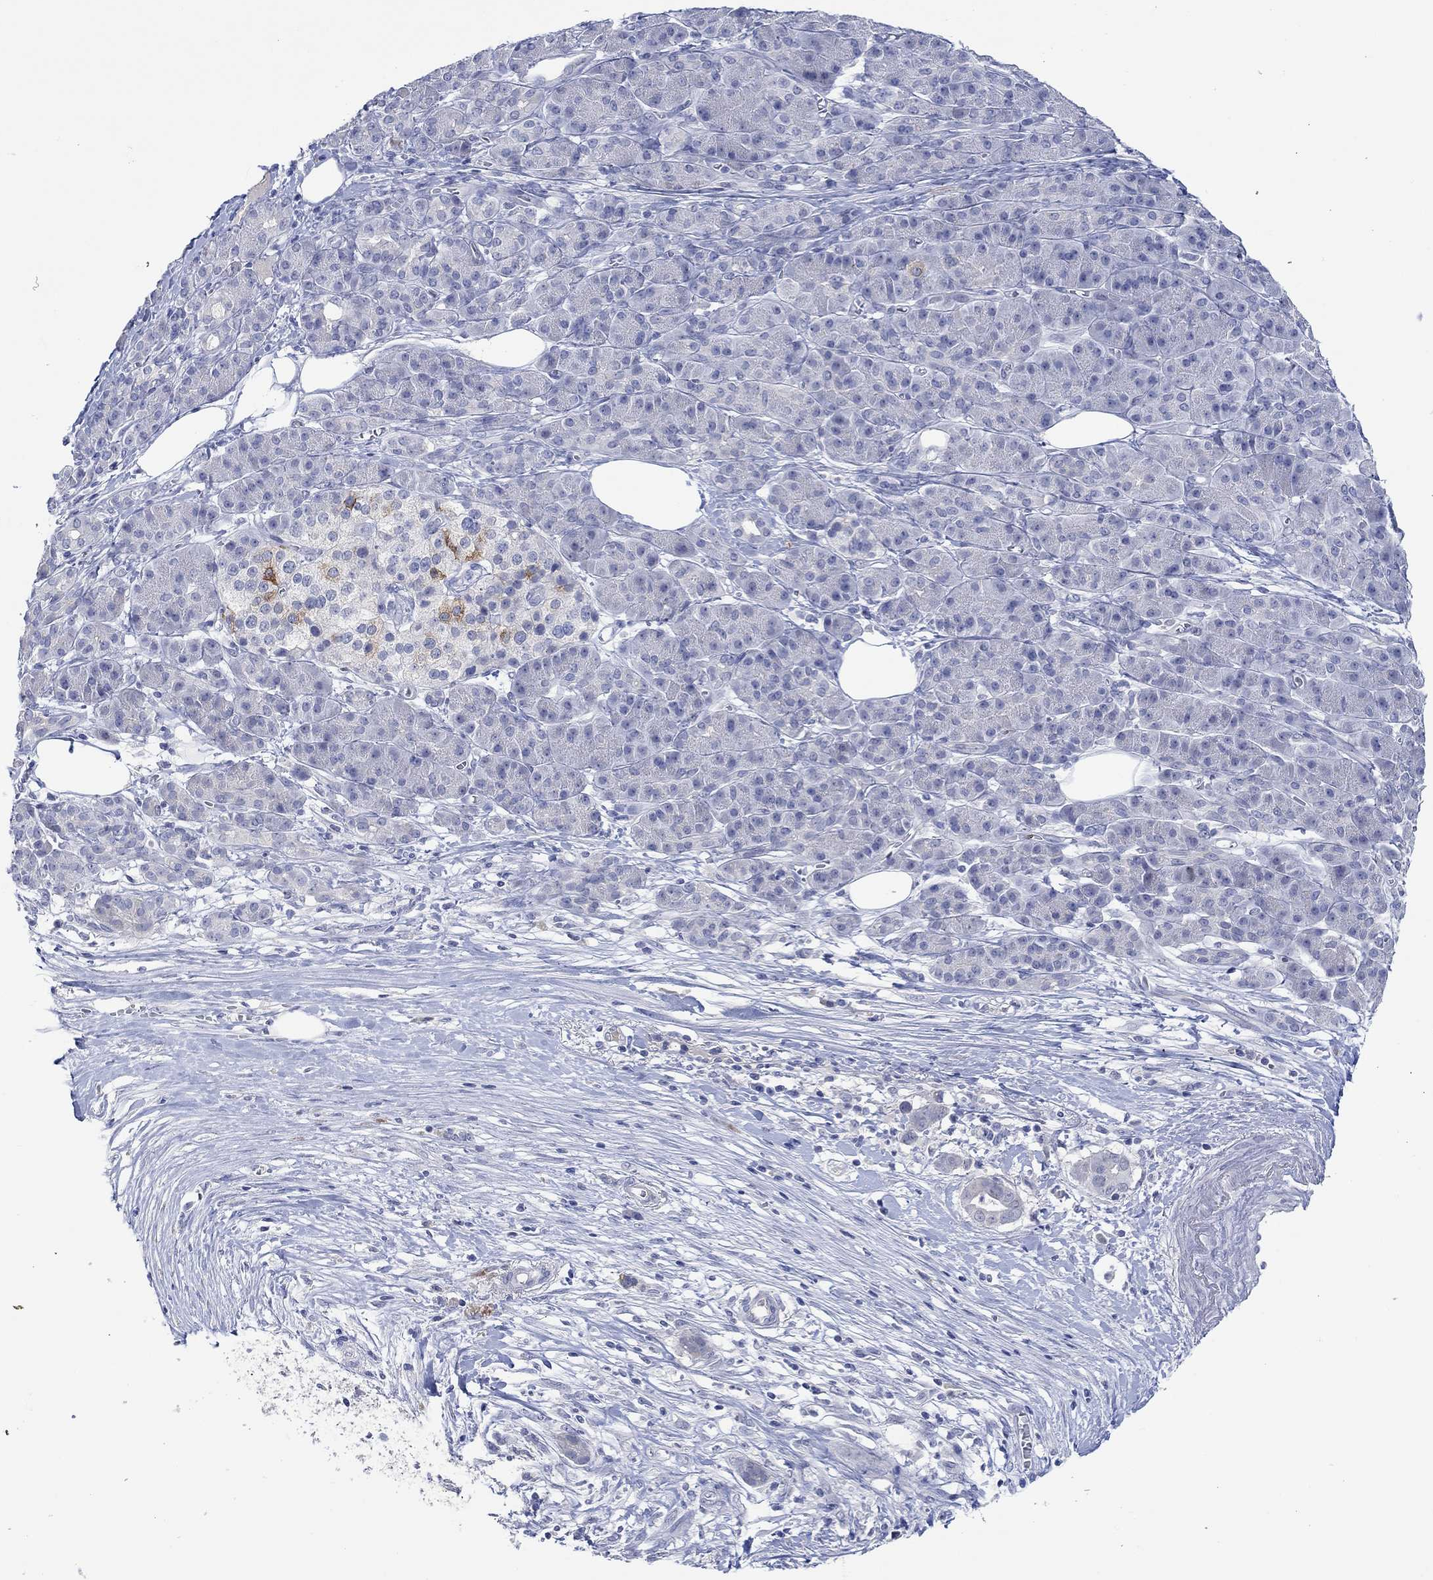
{"staining": {"intensity": "negative", "quantity": "none", "location": "none"}, "tissue": "pancreatic cancer", "cell_type": "Tumor cells", "image_type": "cancer", "snomed": [{"axis": "morphology", "description": "Adenocarcinoma, NOS"}, {"axis": "topography", "description": "Pancreas"}], "caption": "High power microscopy image of an immunohistochemistry image of pancreatic cancer, revealing no significant positivity in tumor cells.", "gene": "DLK1", "patient": {"sex": "male", "age": 61}}